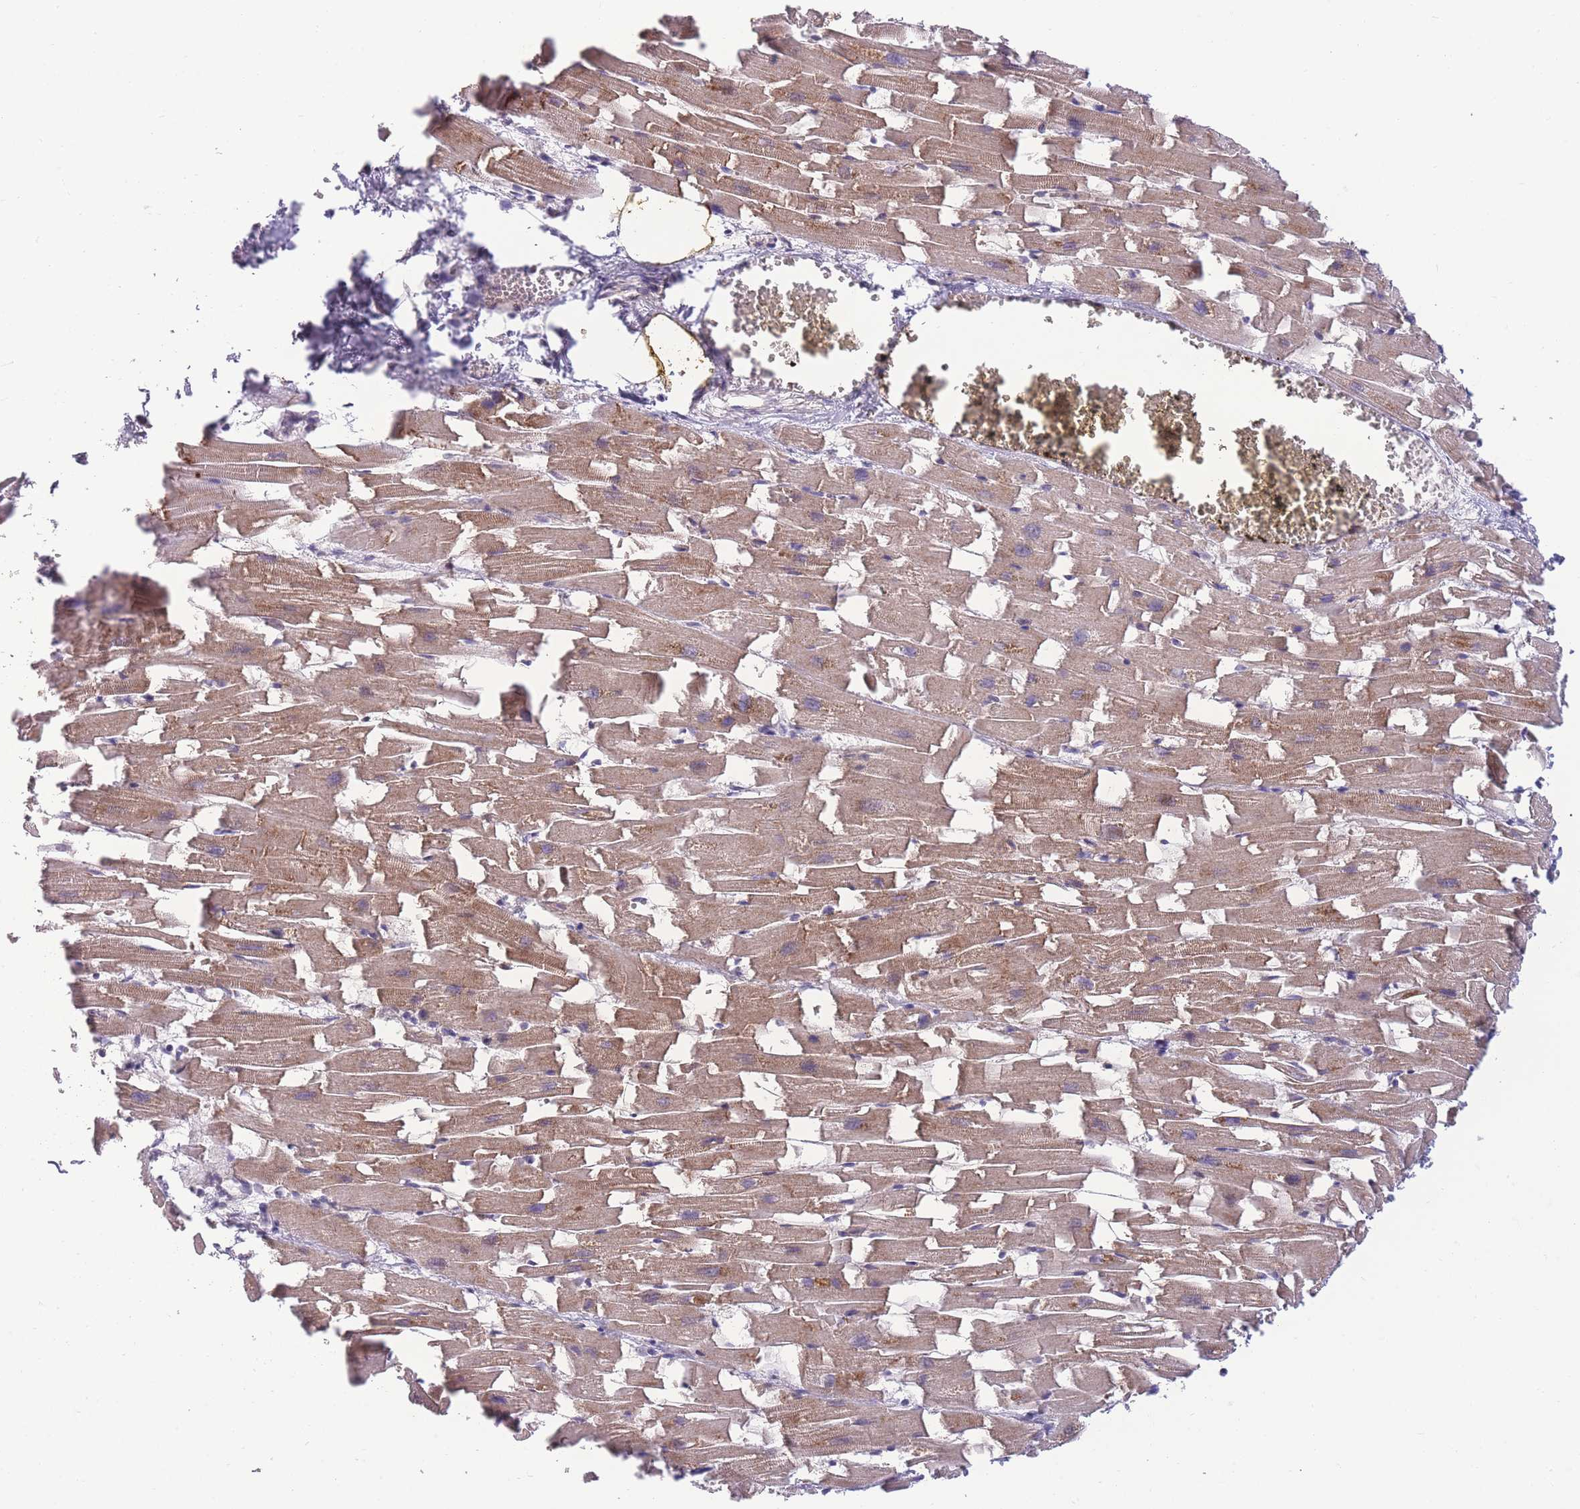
{"staining": {"intensity": "strong", "quantity": "25%-75%", "location": "cytoplasmic/membranous"}, "tissue": "heart muscle", "cell_type": "Cardiomyocytes", "image_type": "normal", "snomed": [{"axis": "morphology", "description": "Normal tissue, NOS"}, {"axis": "topography", "description": "Heart"}], "caption": "Immunohistochemistry staining of normal heart muscle, which demonstrates high levels of strong cytoplasmic/membranous staining in approximately 25%-75% of cardiomyocytes indicating strong cytoplasmic/membranous protein staining. The staining was performed using DAB (3,3'-diaminobenzidine) (brown) for protein detection and nuclei were counterstained in hematoxylin (blue).", "gene": "RIC8A", "patient": {"sex": "female", "age": 64}}